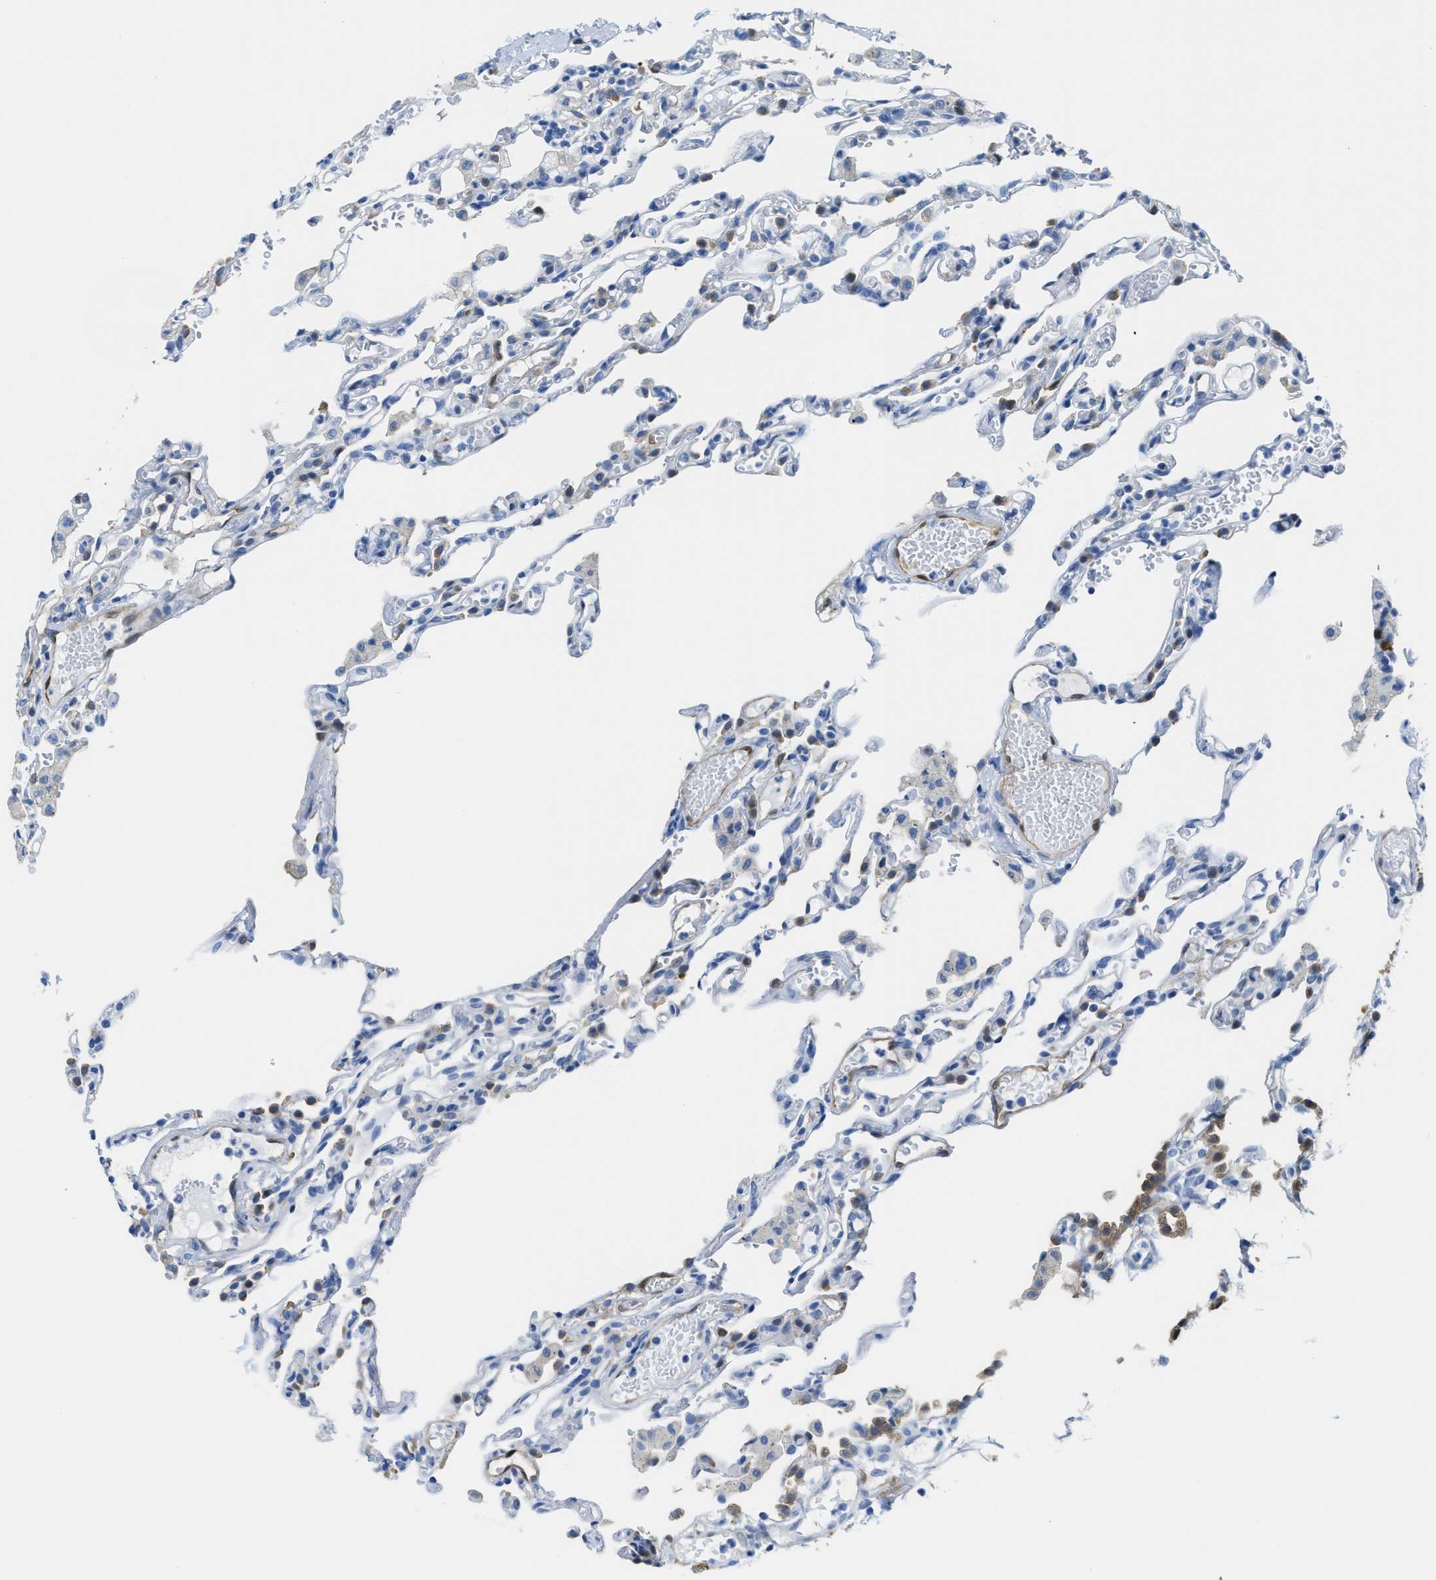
{"staining": {"intensity": "negative", "quantity": "none", "location": "none"}, "tissue": "lung", "cell_type": "Alveolar cells", "image_type": "normal", "snomed": [{"axis": "morphology", "description": "Normal tissue, NOS"}, {"axis": "topography", "description": "Lung"}], "caption": "This is an IHC histopathology image of benign human lung. There is no expression in alveolar cells.", "gene": "ASS1", "patient": {"sex": "male", "age": 21}}